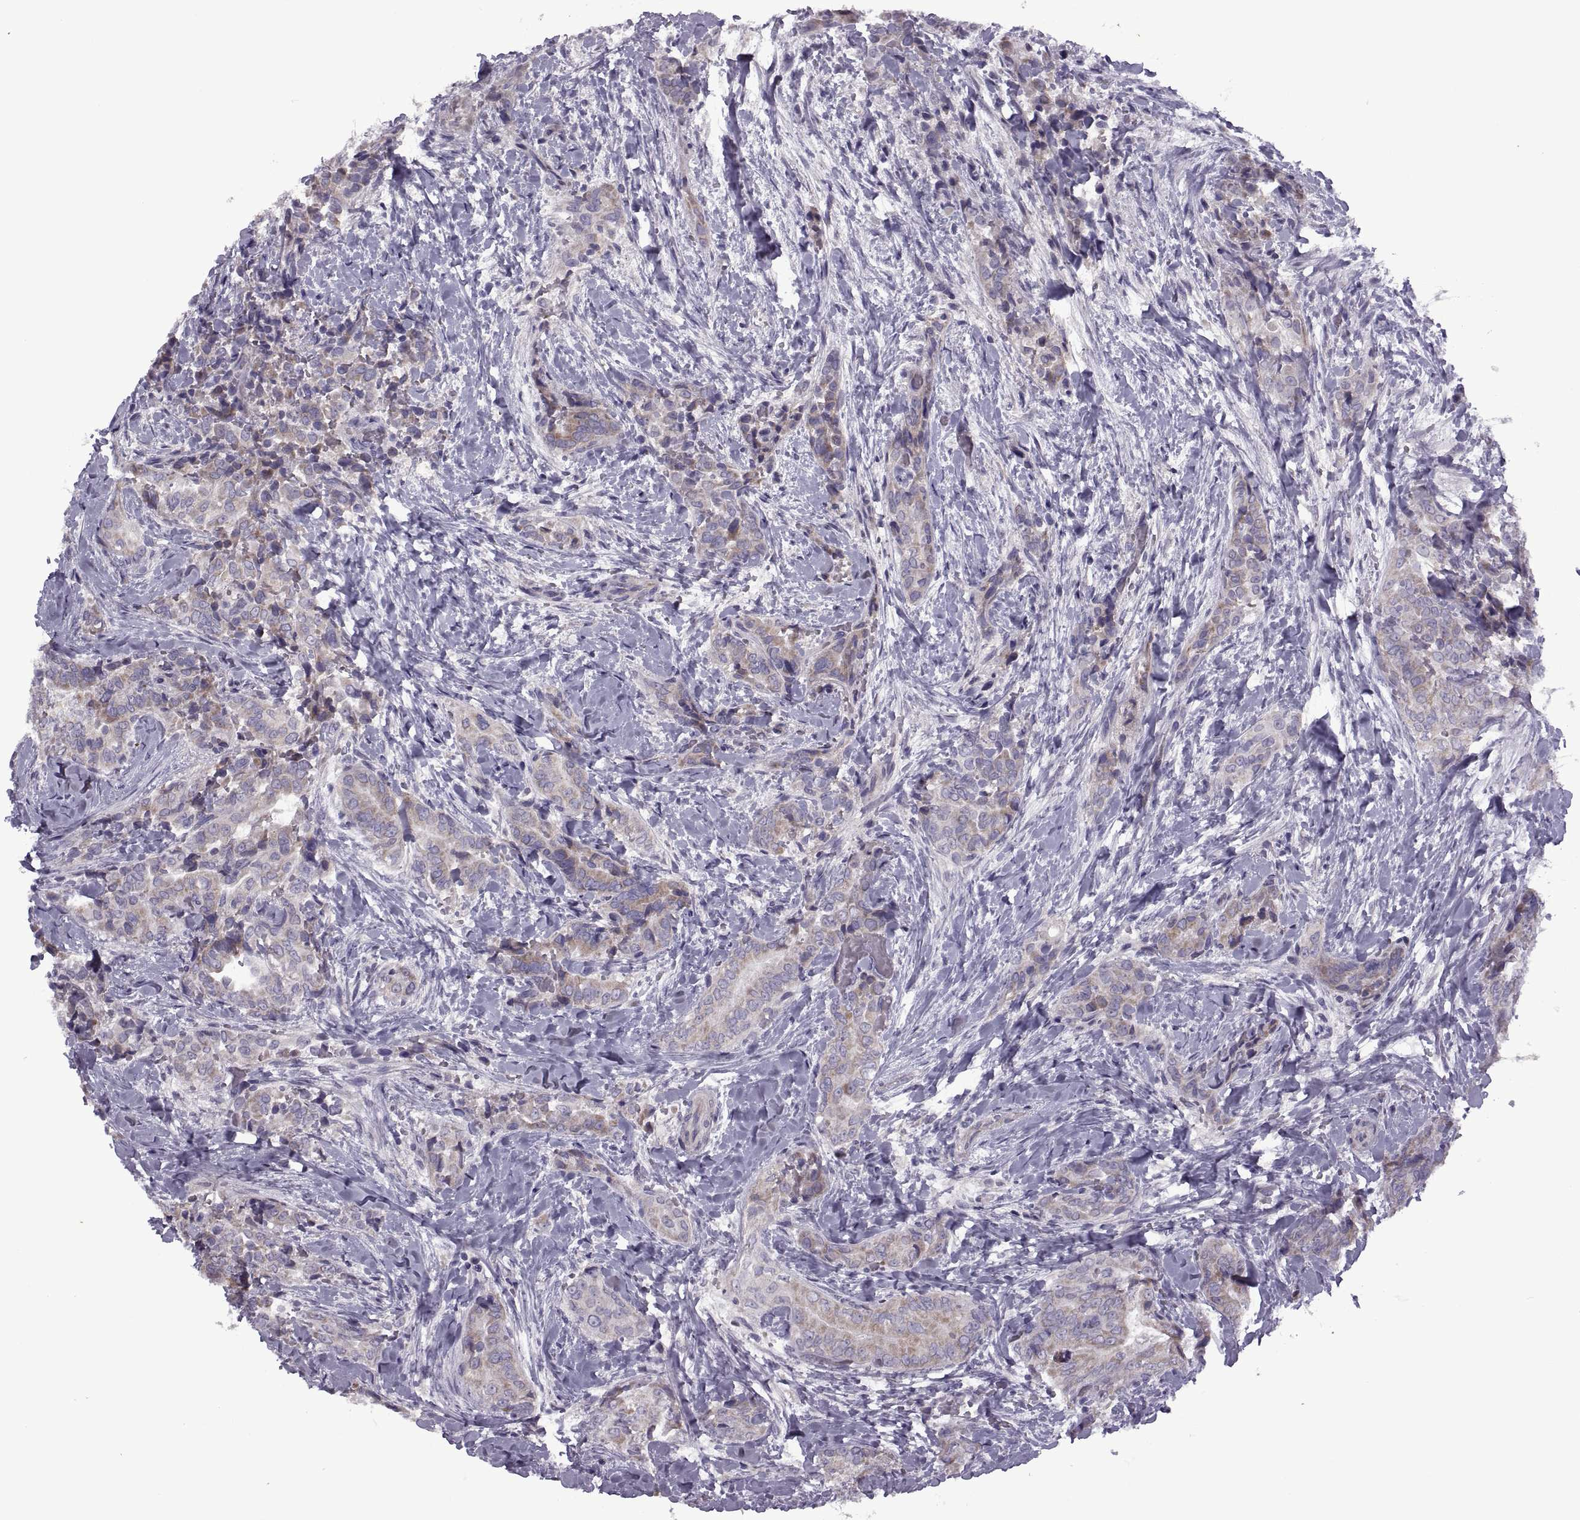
{"staining": {"intensity": "weak", "quantity": "25%-75%", "location": "cytoplasmic/membranous"}, "tissue": "thyroid cancer", "cell_type": "Tumor cells", "image_type": "cancer", "snomed": [{"axis": "morphology", "description": "Papillary adenocarcinoma, NOS"}, {"axis": "topography", "description": "Thyroid gland"}], "caption": "Immunohistochemistry (IHC) (DAB) staining of human thyroid papillary adenocarcinoma shows weak cytoplasmic/membranous protein positivity in about 25%-75% of tumor cells. The protein of interest is shown in brown color, while the nuclei are stained blue.", "gene": "RIPK4", "patient": {"sex": "male", "age": 61}}